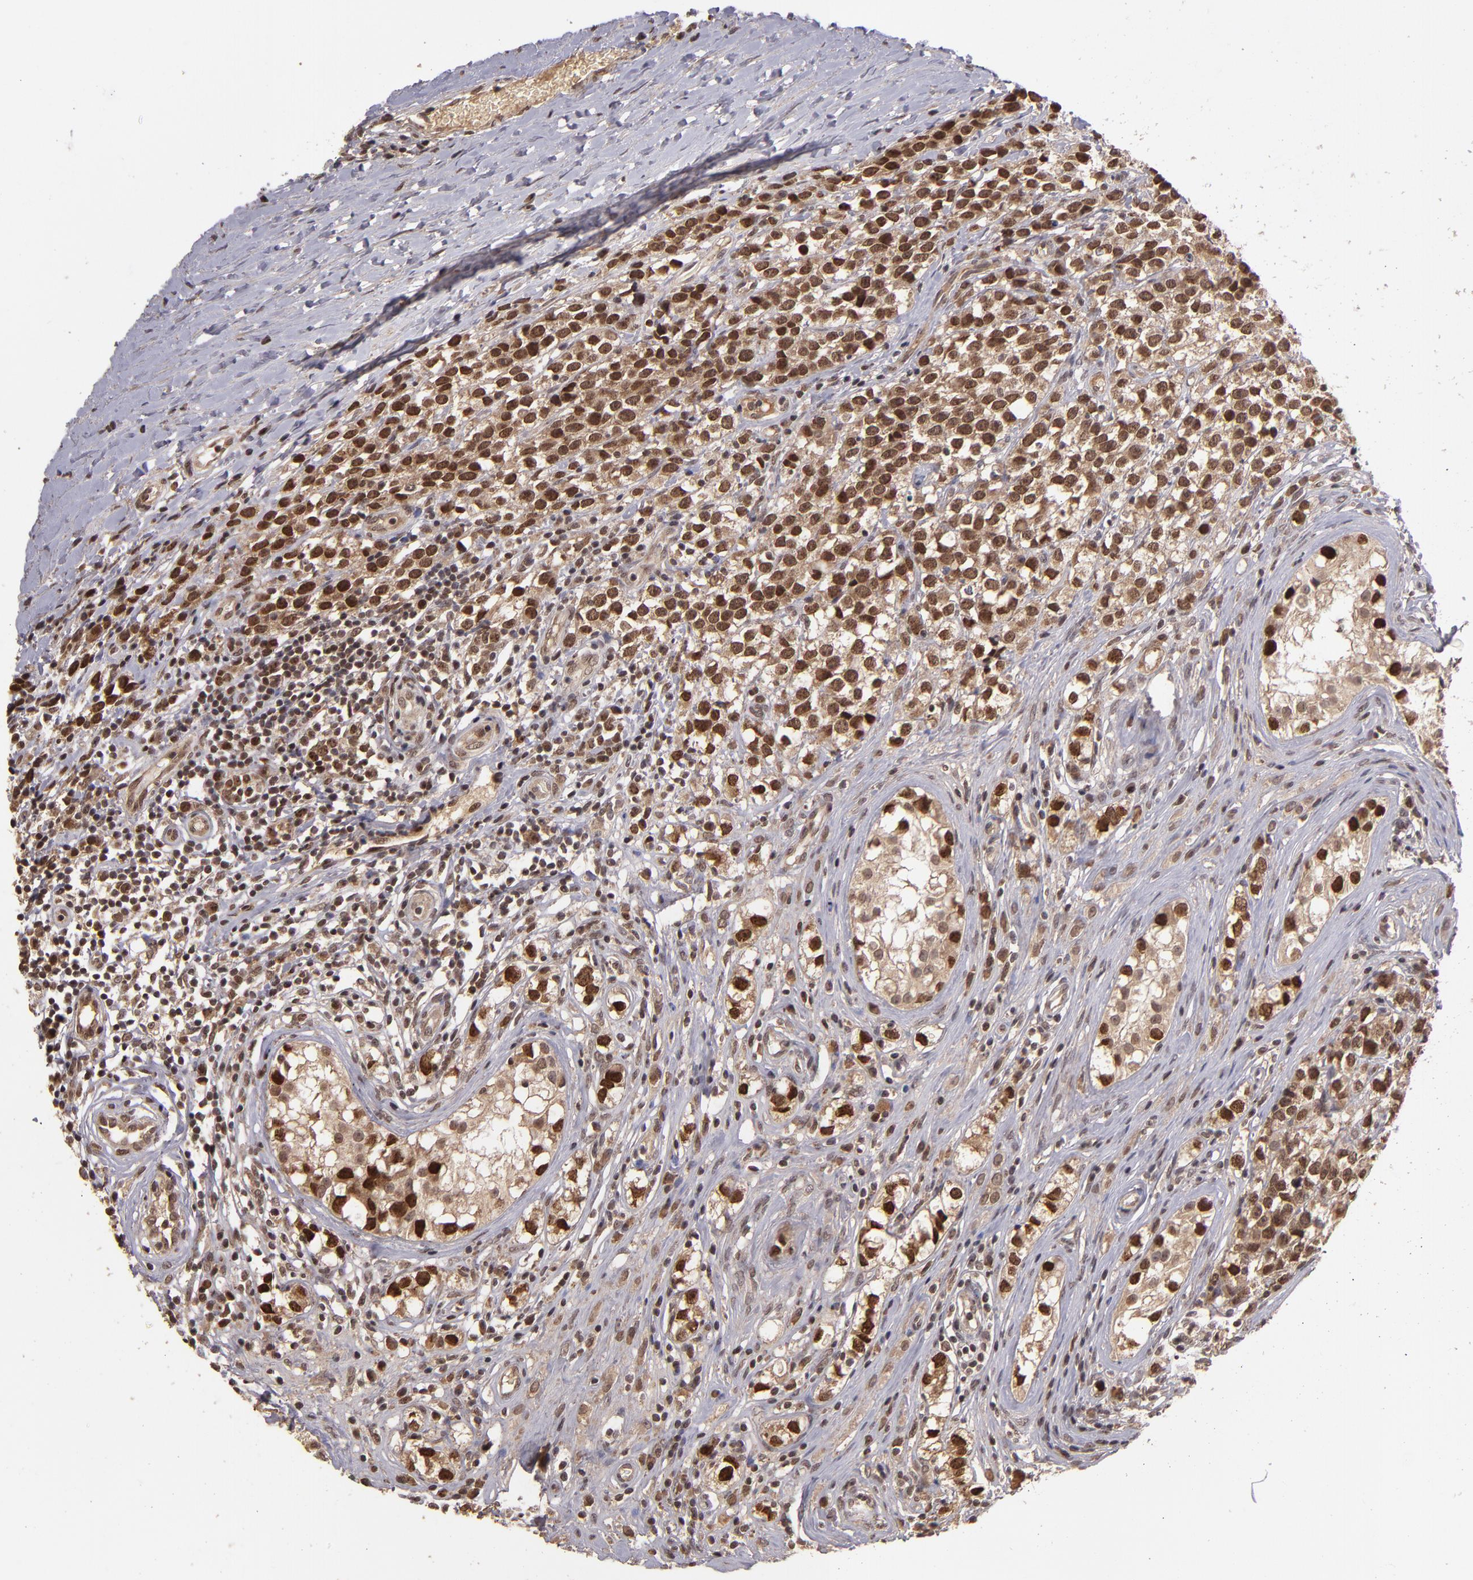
{"staining": {"intensity": "strong", "quantity": ">75%", "location": "nuclear"}, "tissue": "testis cancer", "cell_type": "Tumor cells", "image_type": "cancer", "snomed": [{"axis": "morphology", "description": "Seminoma, NOS"}, {"axis": "topography", "description": "Testis"}], "caption": "There is high levels of strong nuclear positivity in tumor cells of testis cancer, as demonstrated by immunohistochemical staining (brown color).", "gene": "ABHD12B", "patient": {"sex": "male", "age": 25}}